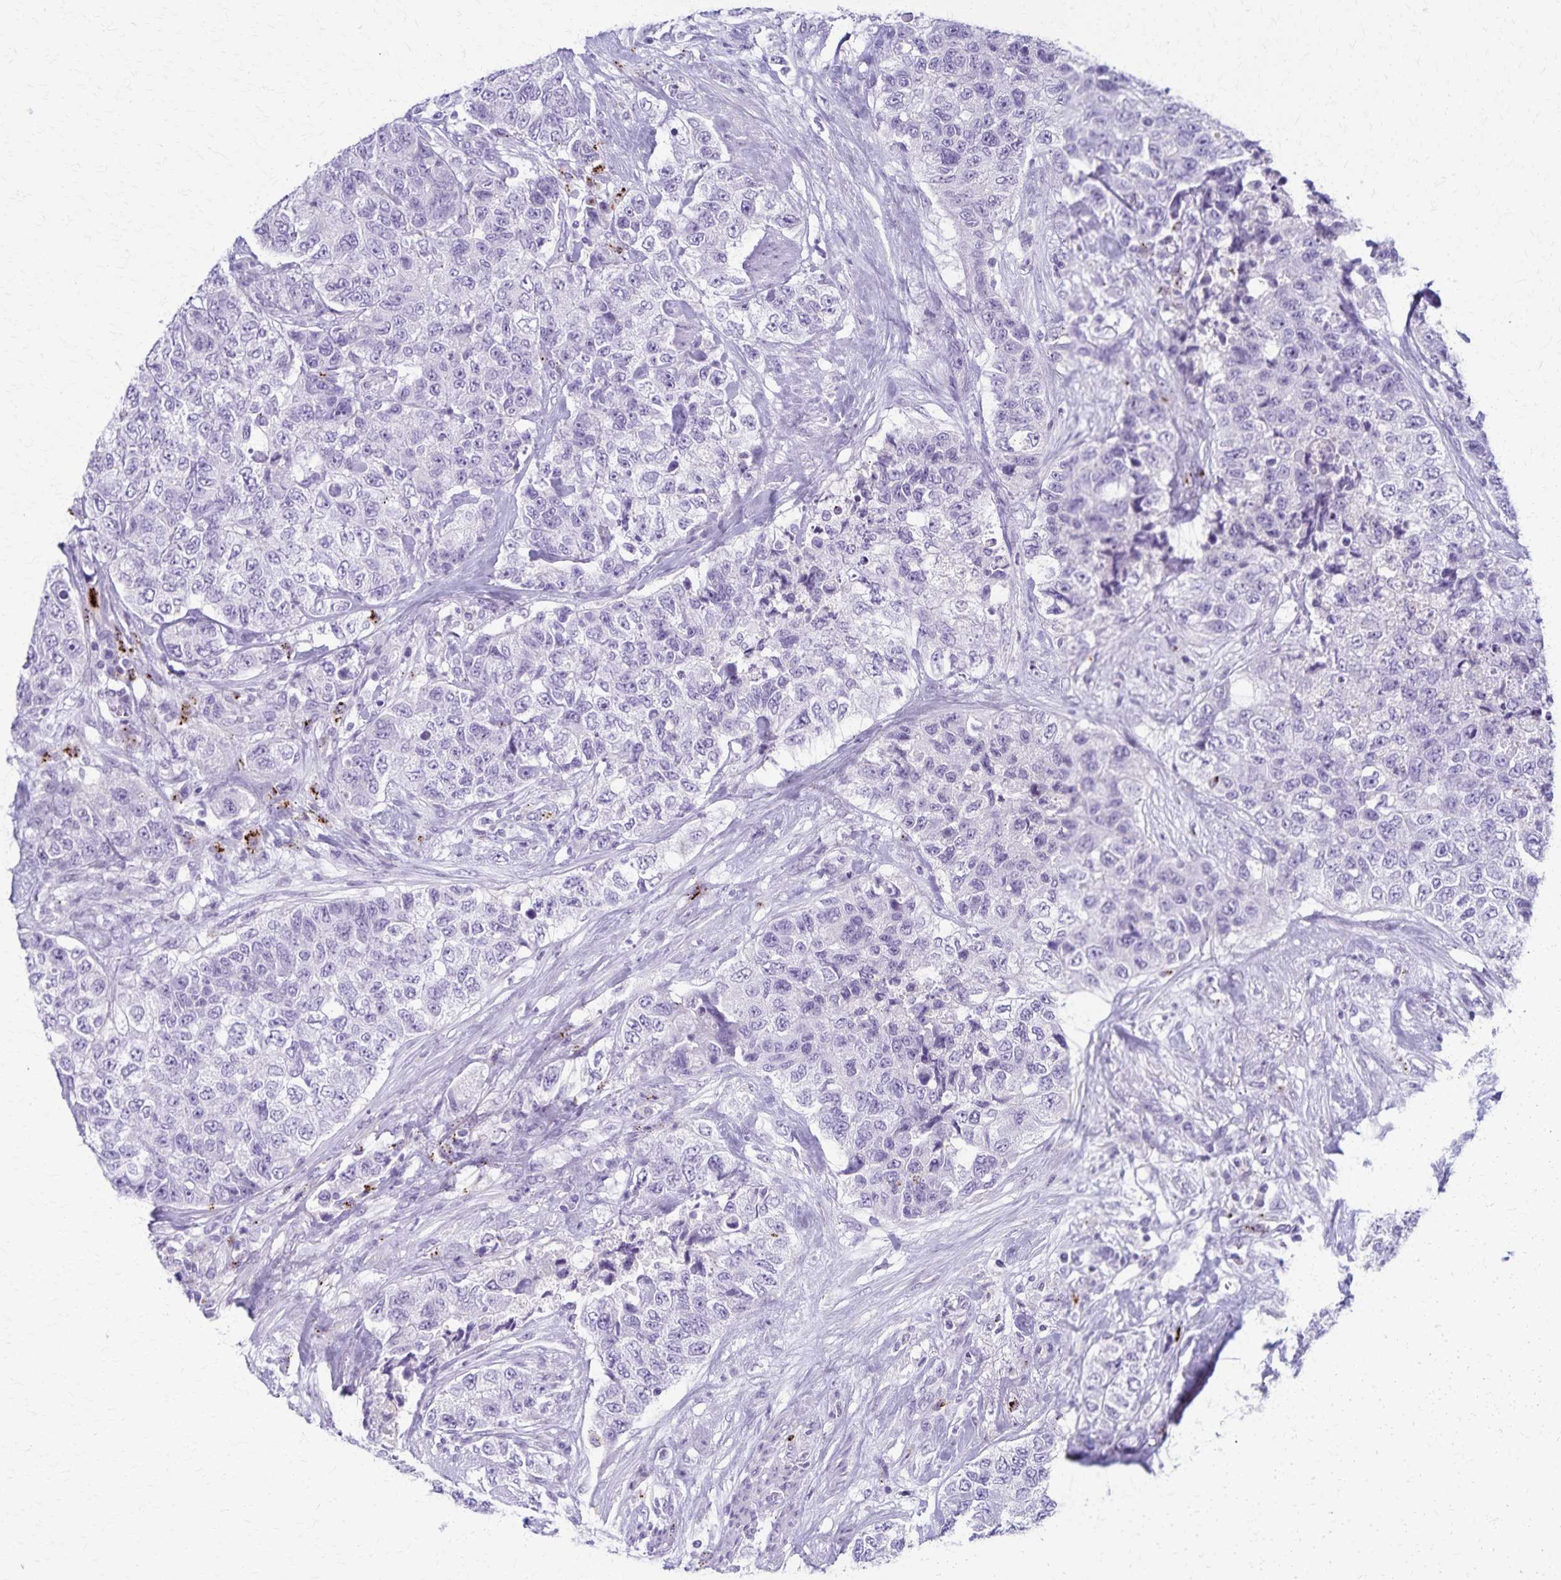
{"staining": {"intensity": "negative", "quantity": "none", "location": "none"}, "tissue": "urothelial cancer", "cell_type": "Tumor cells", "image_type": "cancer", "snomed": [{"axis": "morphology", "description": "Urothelial carcinoma, High grade"}, {"axis": "topography", "description": "Urinary bladder"}], "caption": "DAB (3,3'-diaminobenzidine) immunohistochemical staining of human urothelial cancer displays no significant positivity in tumor cells.", "gene": "TMEM60", "patient": {"sex": "female", "age": 78}}